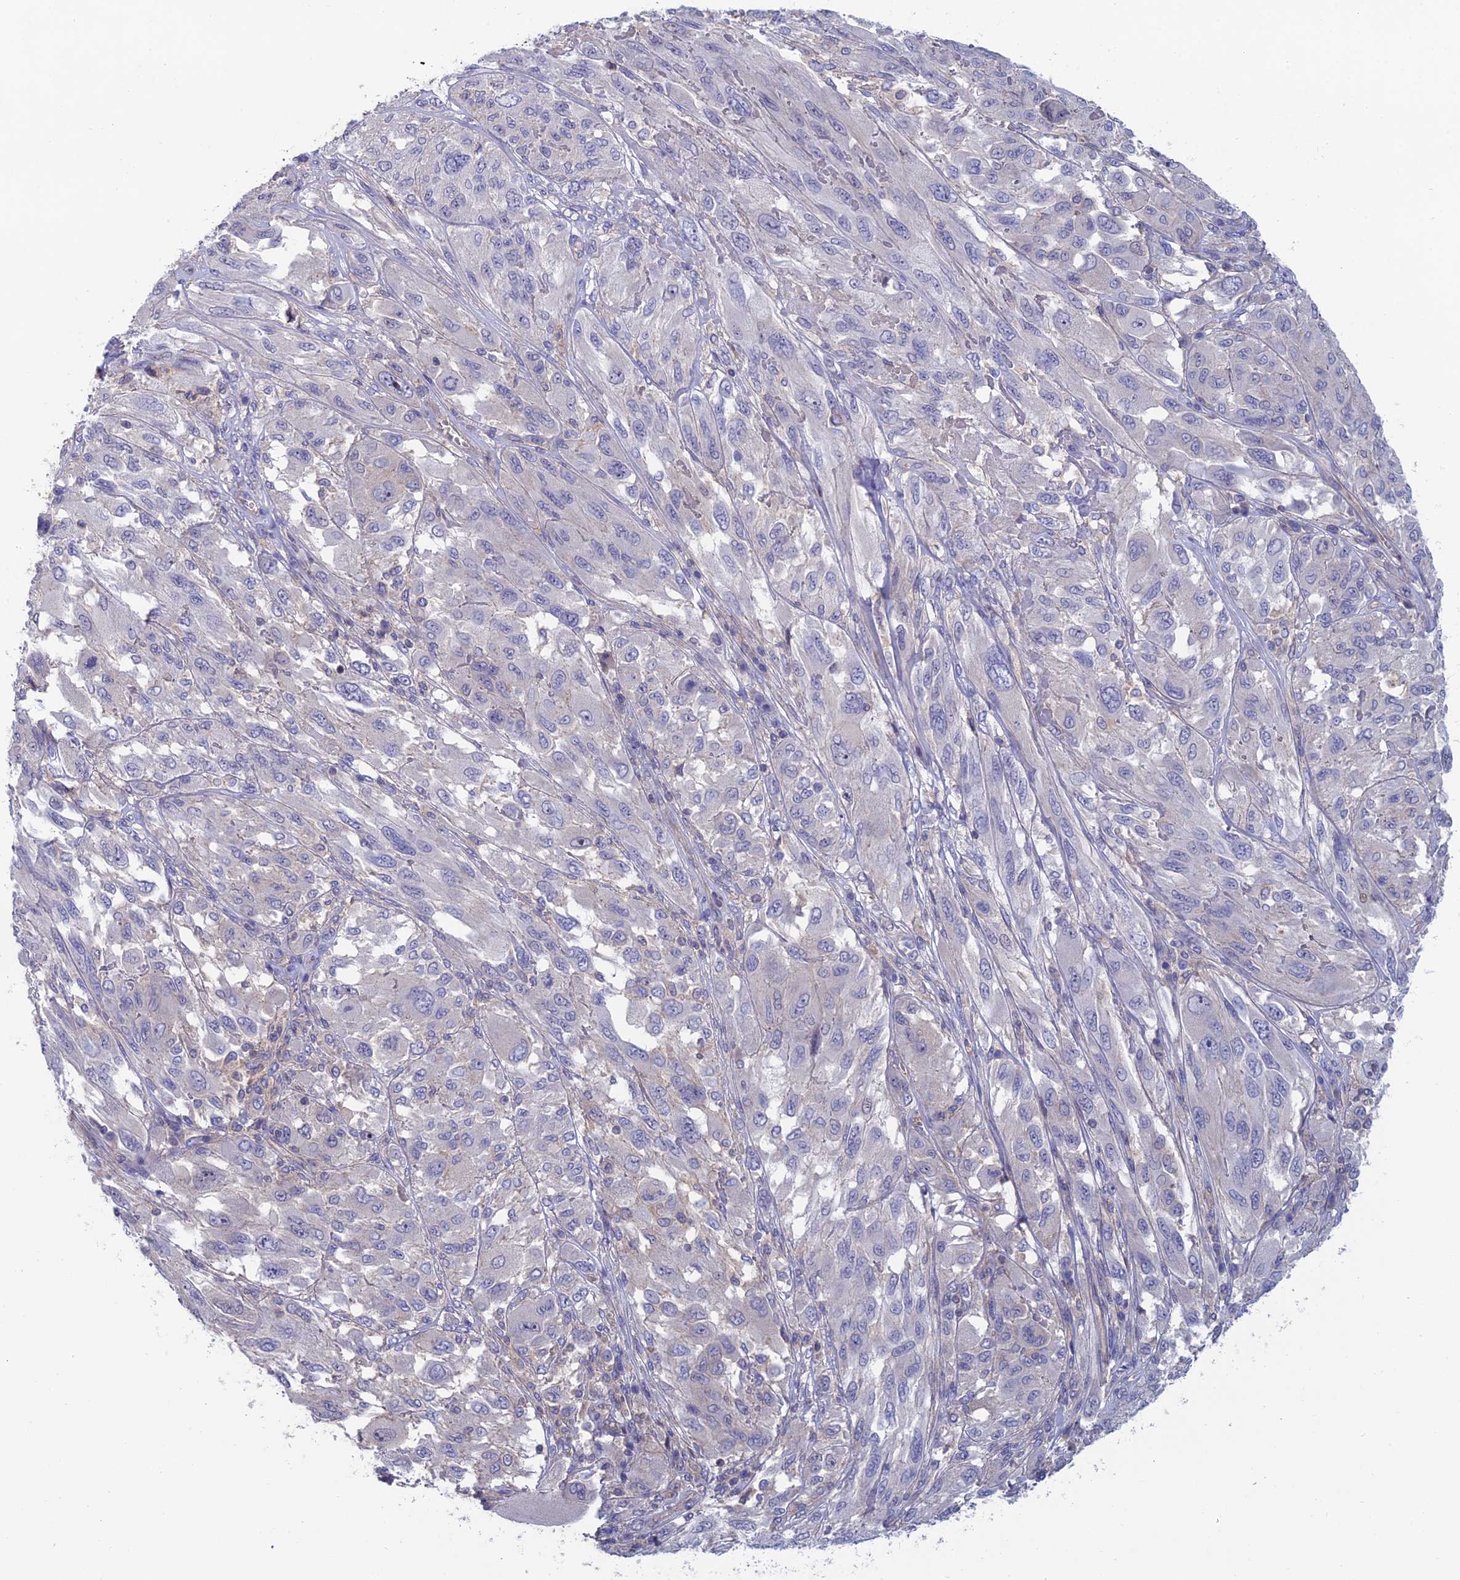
{"staining": {"intensity": "negative", "quantity": "none", "location": "none"}, "tissue": "melanoma", "cell_type": "Tumor cells", "image_type": "cancer", "snomed": [{"axis": "morphology", "description": "Malignant melanoma, NOS"}, {"axis": "topography", "description": "Skin"}], "caption": "Tumor cells are negative for protein expression in human melanoma. (Brightfield microscopy of DAB (3,3'-diaminobenzidine) IHC at high magnification).", "gene": "USP37", "patient": {"sex": "female", "age": 91}}